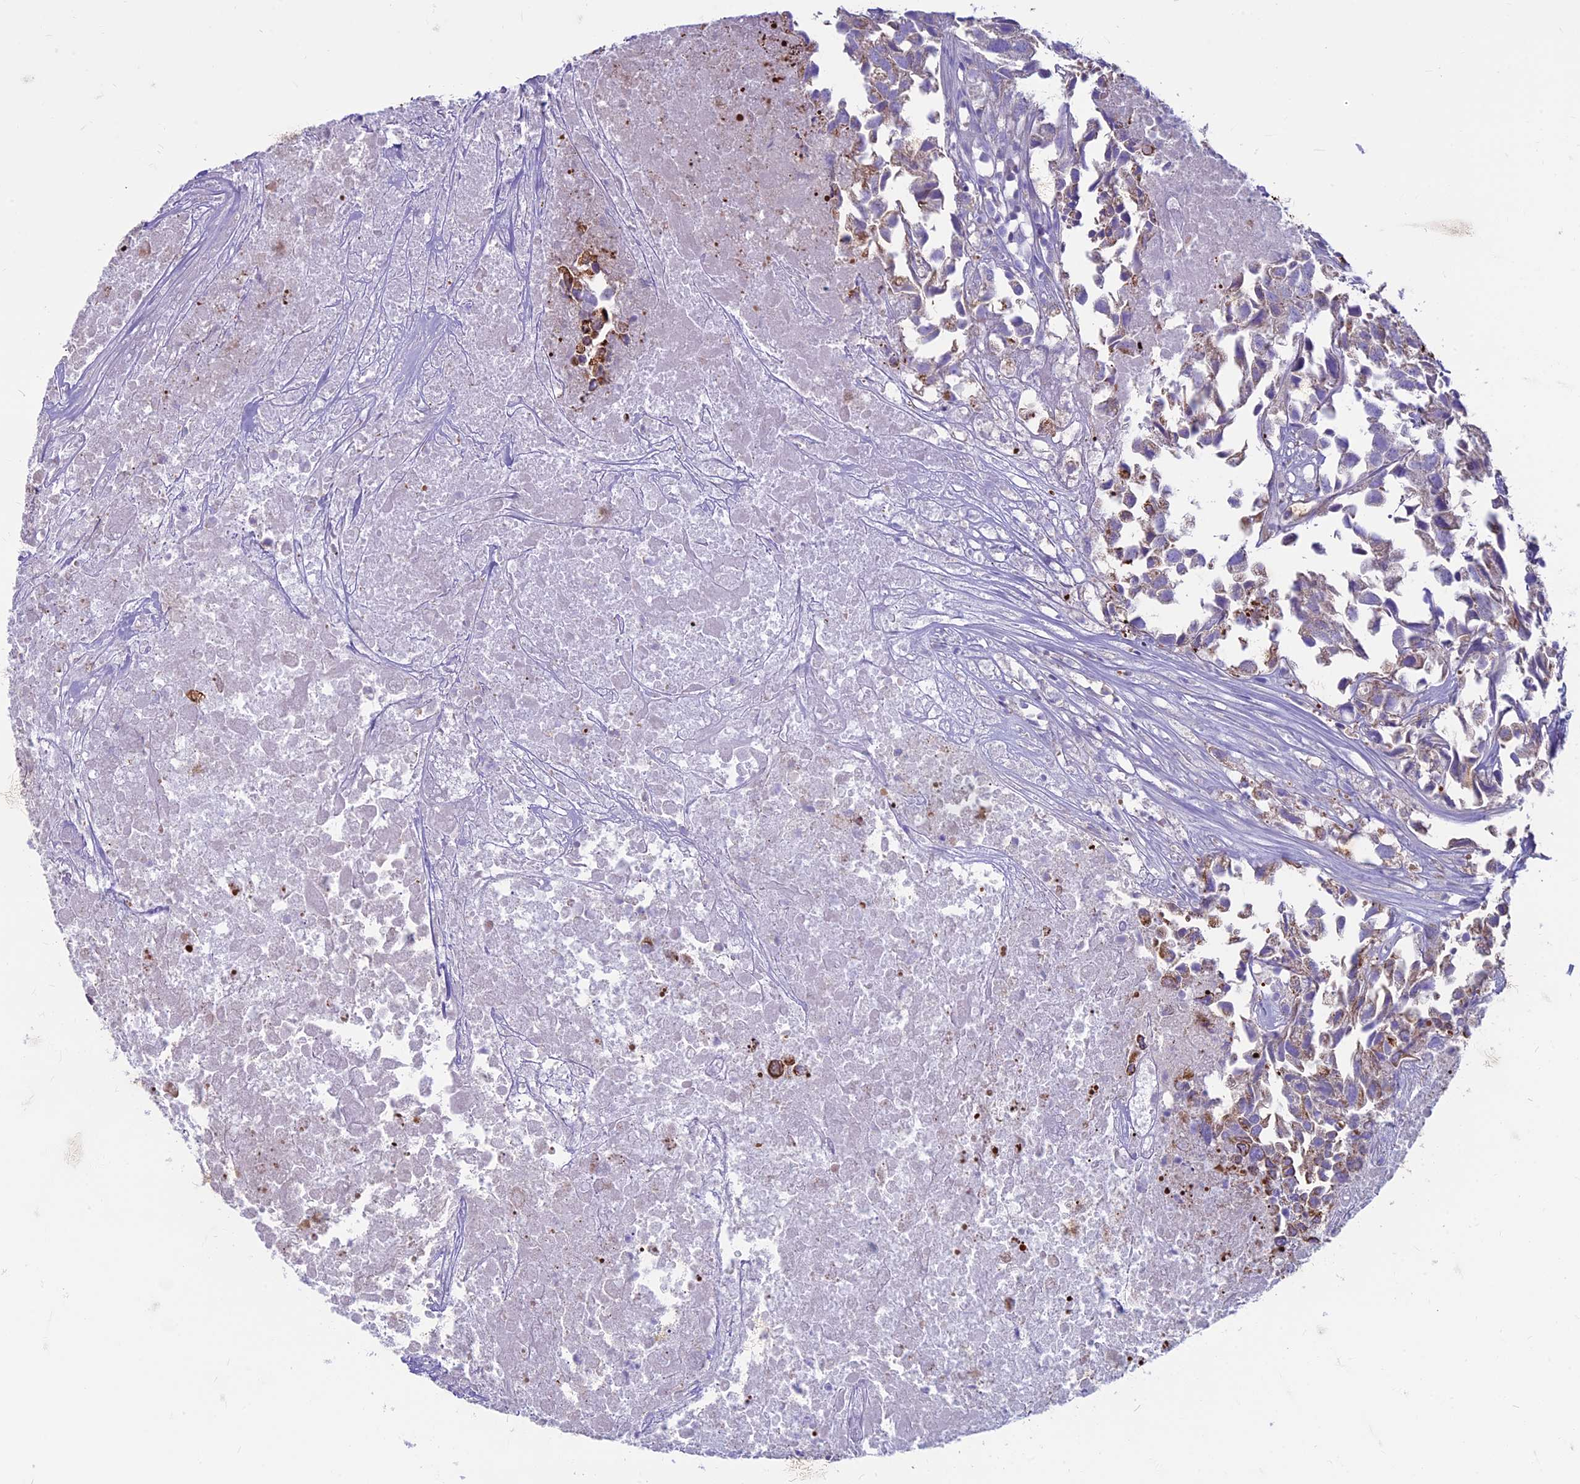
{"staining": {"intensity": "negative", "quantity": "none", "location": "none"}, "tissue": "urothelial cancer", "cell_type": "Tumor cells", "image_type": "cancer", "snomed": [{"axis": "morphology", "description": "Urothelial carcinoma, High grade"}, {"axis": "topography", "description": "Urinary bladder"}], "caption": "IHC of urothelial cancer displays no staining in tumor cells. The staining is performed using DAB brown chromogen with nuclei counter-stained in using hematoxylin.", "gene": "CDAN1", "patient": {"sex": "female", "age": 75}}